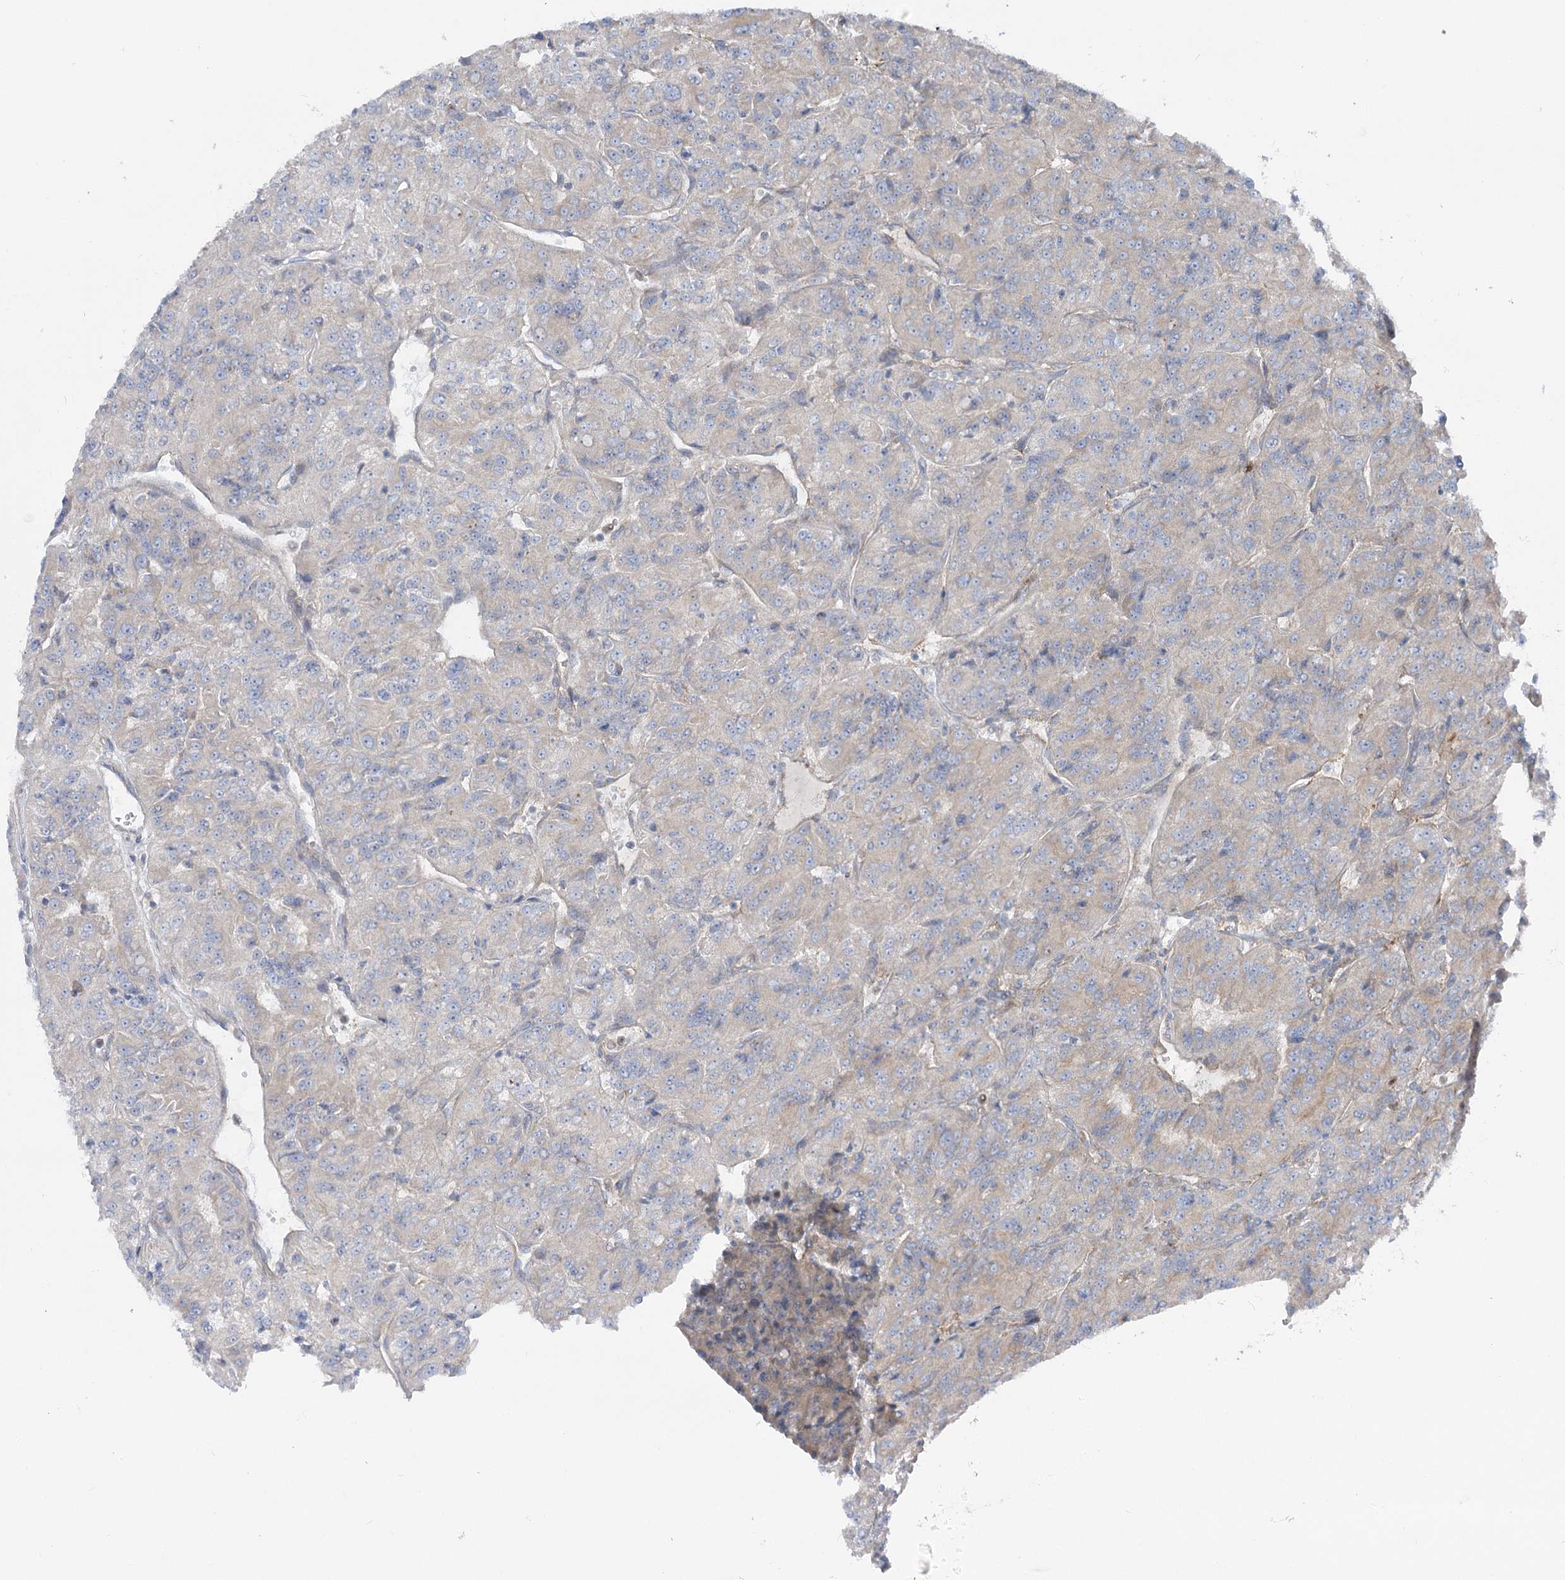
{"staining": {"intensity": "weak", "quantity": "<25%", "location": "cytoplasmic/membranous"}, "tissue": "renal cancer", "cell_type": "Tumor cells", "image_type": "cancer", "snomed": [{"axis": "morphology", "description": "Adenocarcinoma, NOS"}, {"axis": "topography", "description": "Kidney"}], "caption": "The immunohistochemistry histopathology image has no significant staining in tumor cells of renal adenocarcinoma tissue. (DAB immunohistochemistry (IHC) with hematoxylin counter stain).", "gene": "SCN11A", "patient": {"sex": "female", "age": 63}}